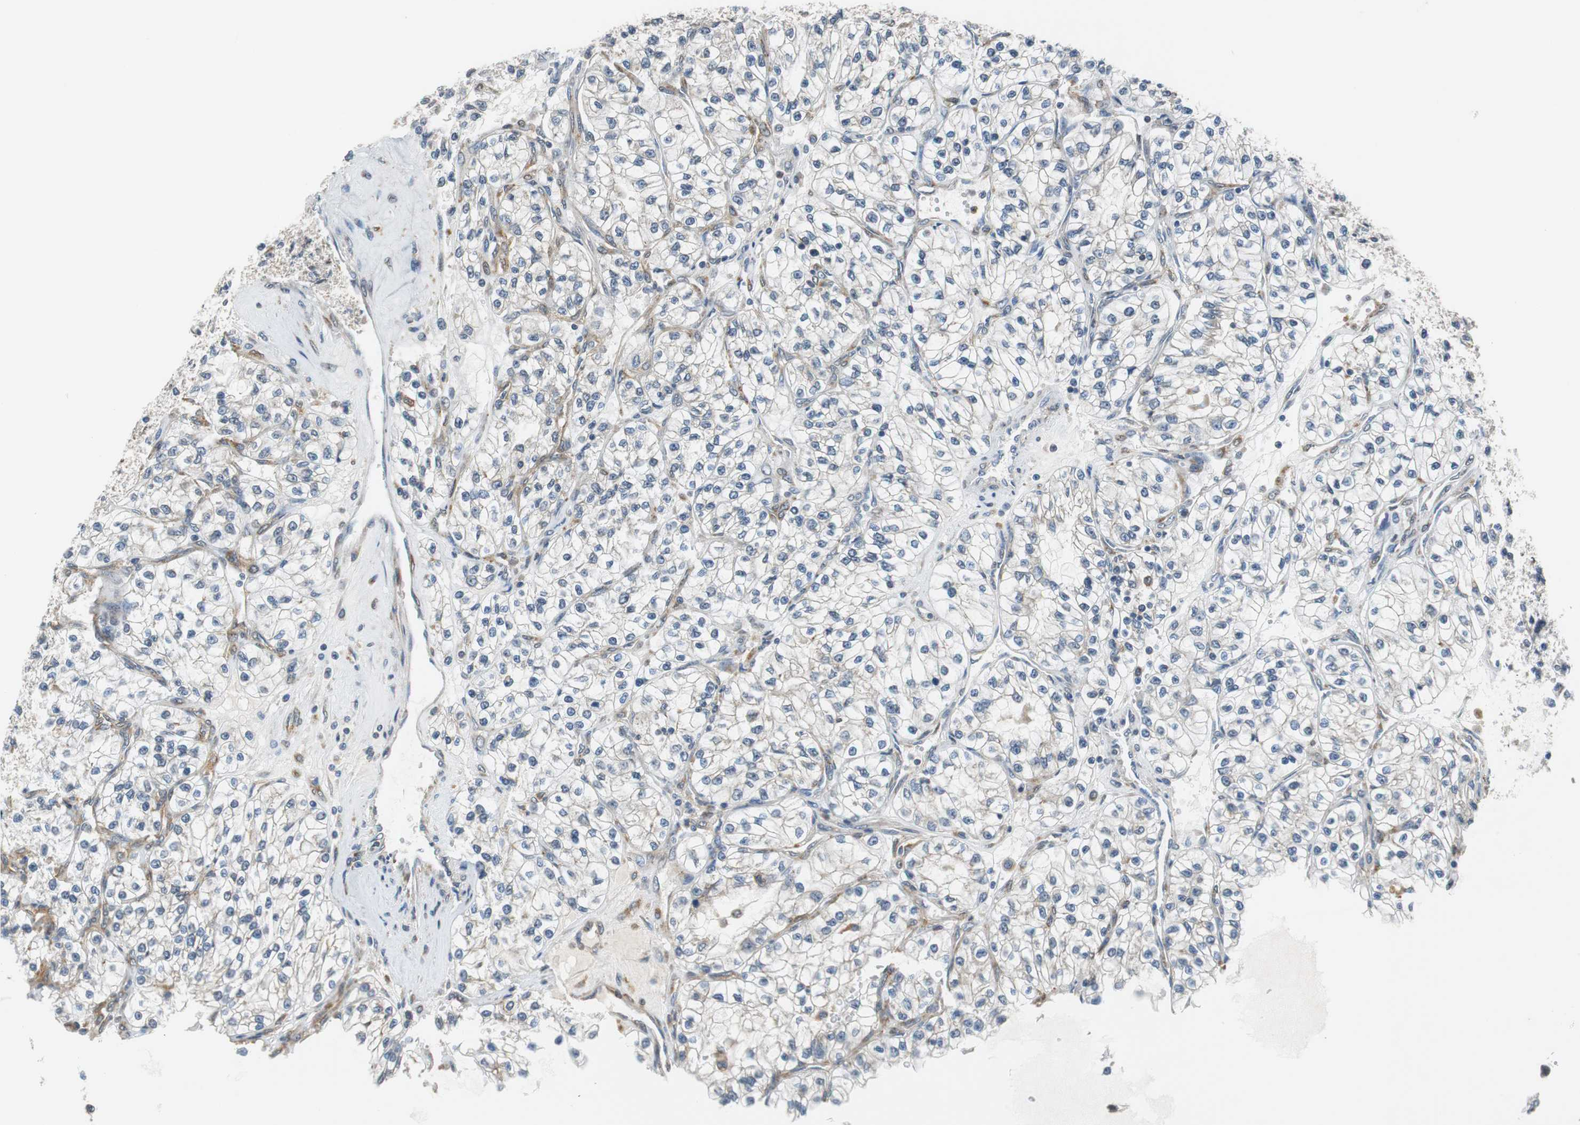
{"staining": {"intensity": "negative", "quantity": "none", "location": "none"}, "tissue": "renal cancer", "cell_type": "Tumor cells", "image_type": "cancer", "snomed": [{"axis": "morphology", "description": "Adenocarcinoma, NOS"}, {"axis": "topography", "description": "Kidney"}], "caption": "A histopathology image of human renal cancer (adenocarcinoma) is negative for staining in tumor cells.", "gene": "CNOT3", "patient": {"sex": "female", "age": 57}}